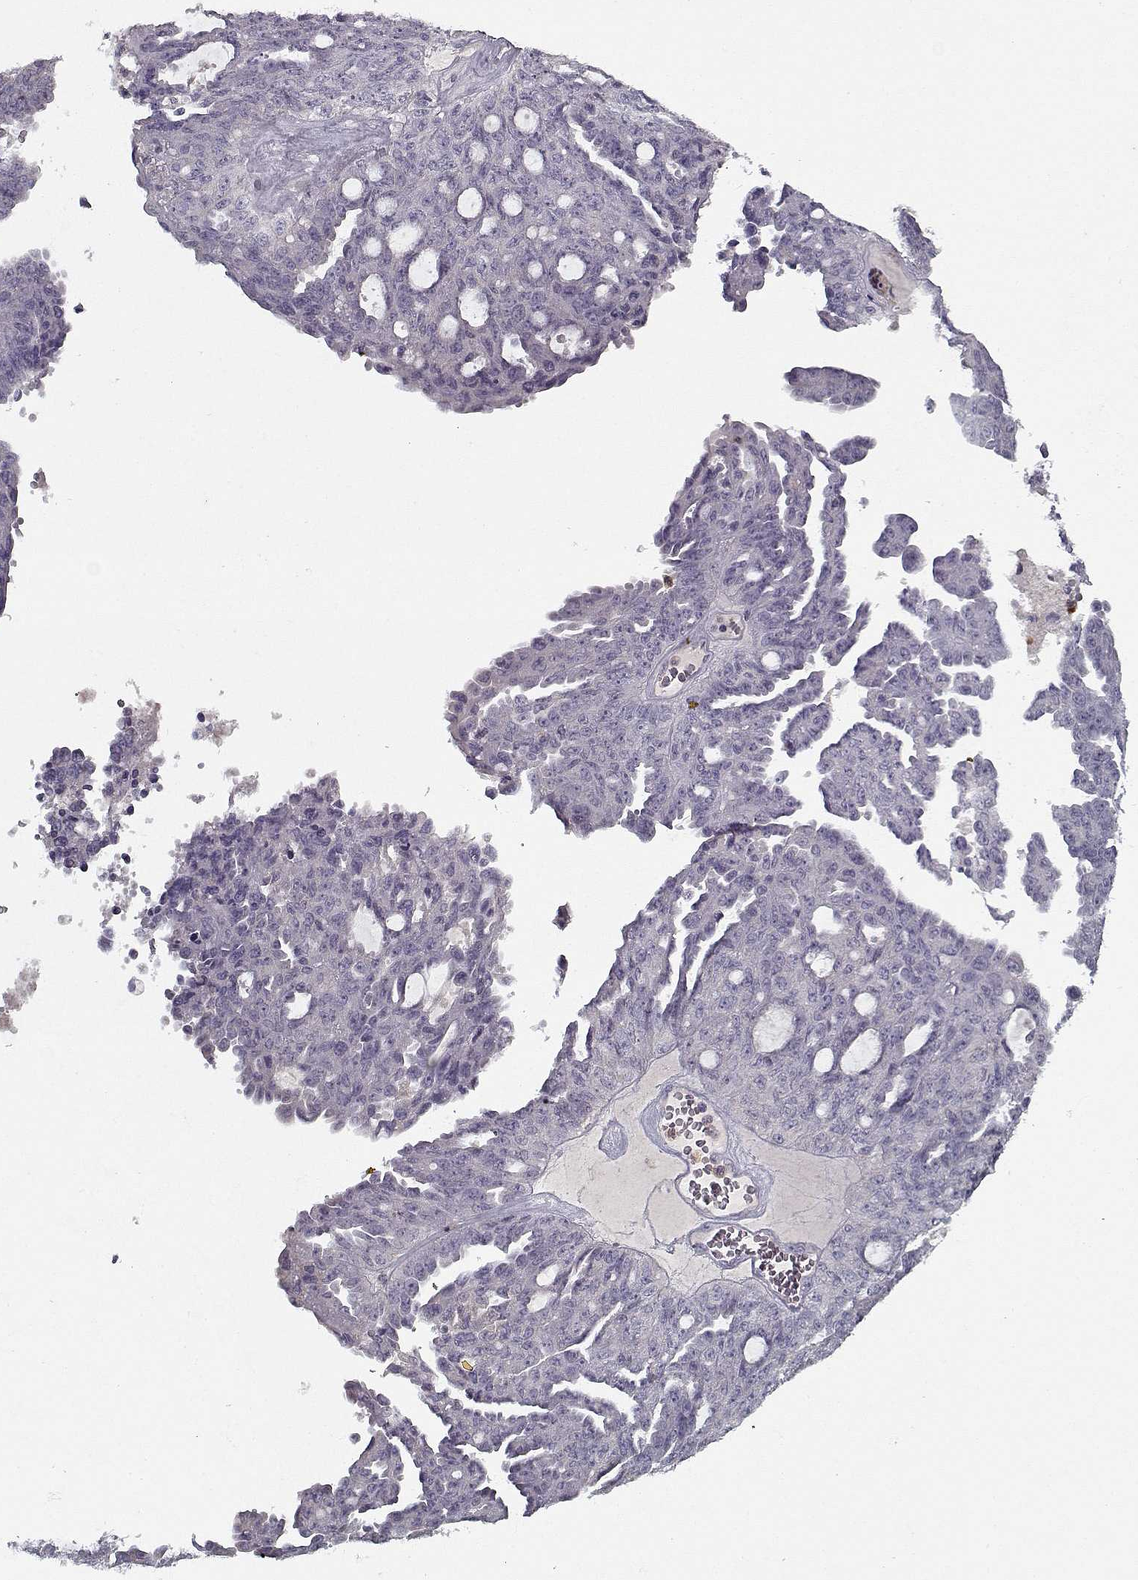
{"staining": {"intensity": "negative", "quantity": "none", "location": "none"}, "tissue": "ovarian cancer", "cell_type": "Tumor cells", "image_type": "cancer", "snomed": [{"axis": "morphology", "description": "Cystadenocarcinoma, serous, NOS"}, {"axis": "topography", "description": "Ovary"}], "caption": "Immunohistochemical staining of human serous cystadenocarcinoma (ovarian) reveals no significant positivity in tumor cells.", "gene": "UNC13D", "patient": {"sex": "female", "age": 71}}